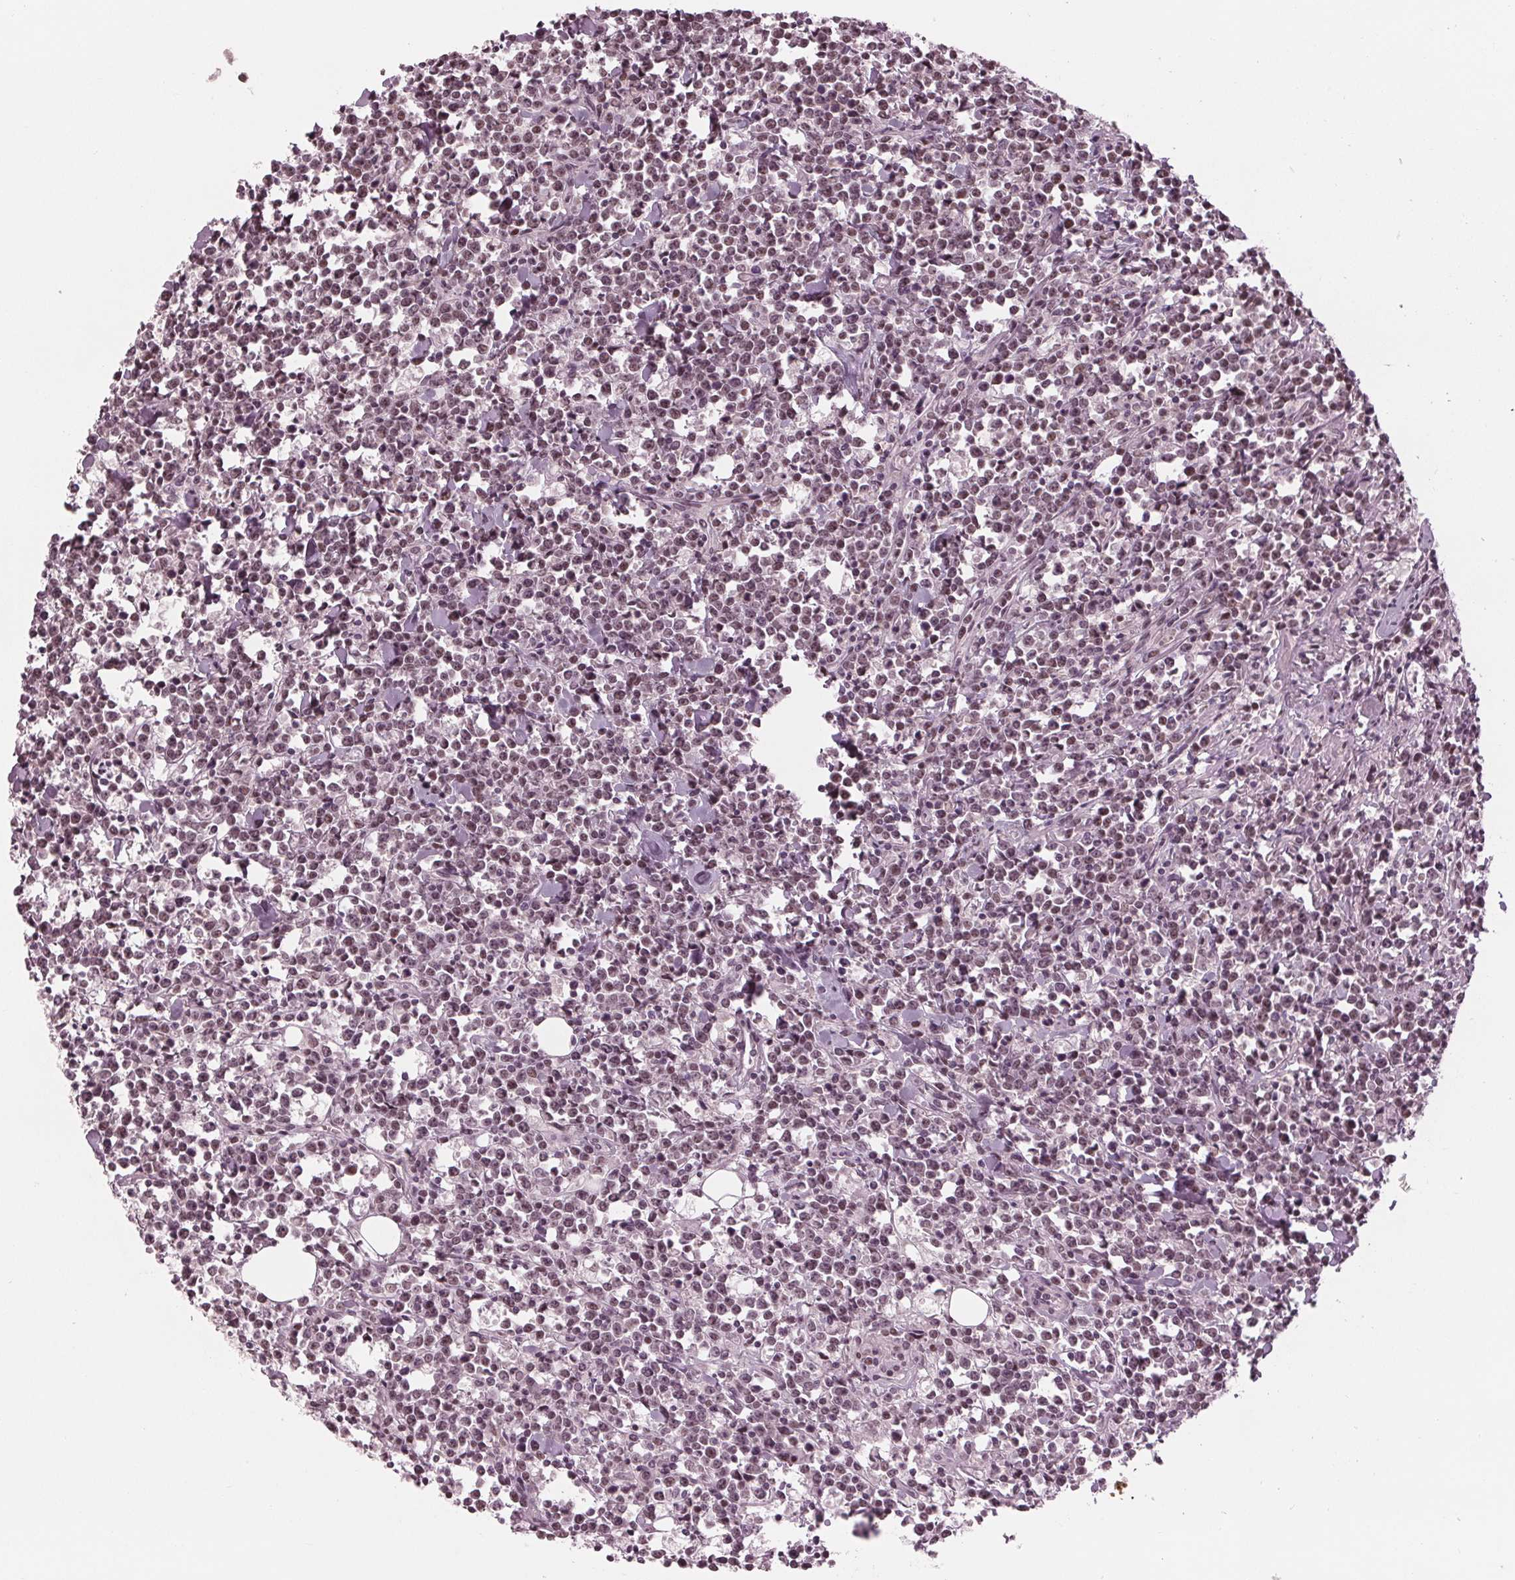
{"staining": {"intensity": "weak", "quantity": "25%-75%", "location": "nuclear"}, "tissue": "lymphoma", "cell_type": "Tumor cells", "image_type": "cancer", "snomed": [{"axis": "morphology", "description": "Malignant lymphoma, non-Hodgkin's type, High grade"}, {"axis": "topography", "description": "Small intestine"}], "caption": "The immunohistochemical stain labels weak nuclear staining in tumor cells of malignant lymphoma, non-Hodgkin's type (high-grade) tissue.", "gene": "DNMT3L", "patient": {"sex": "female", "age": 56}}